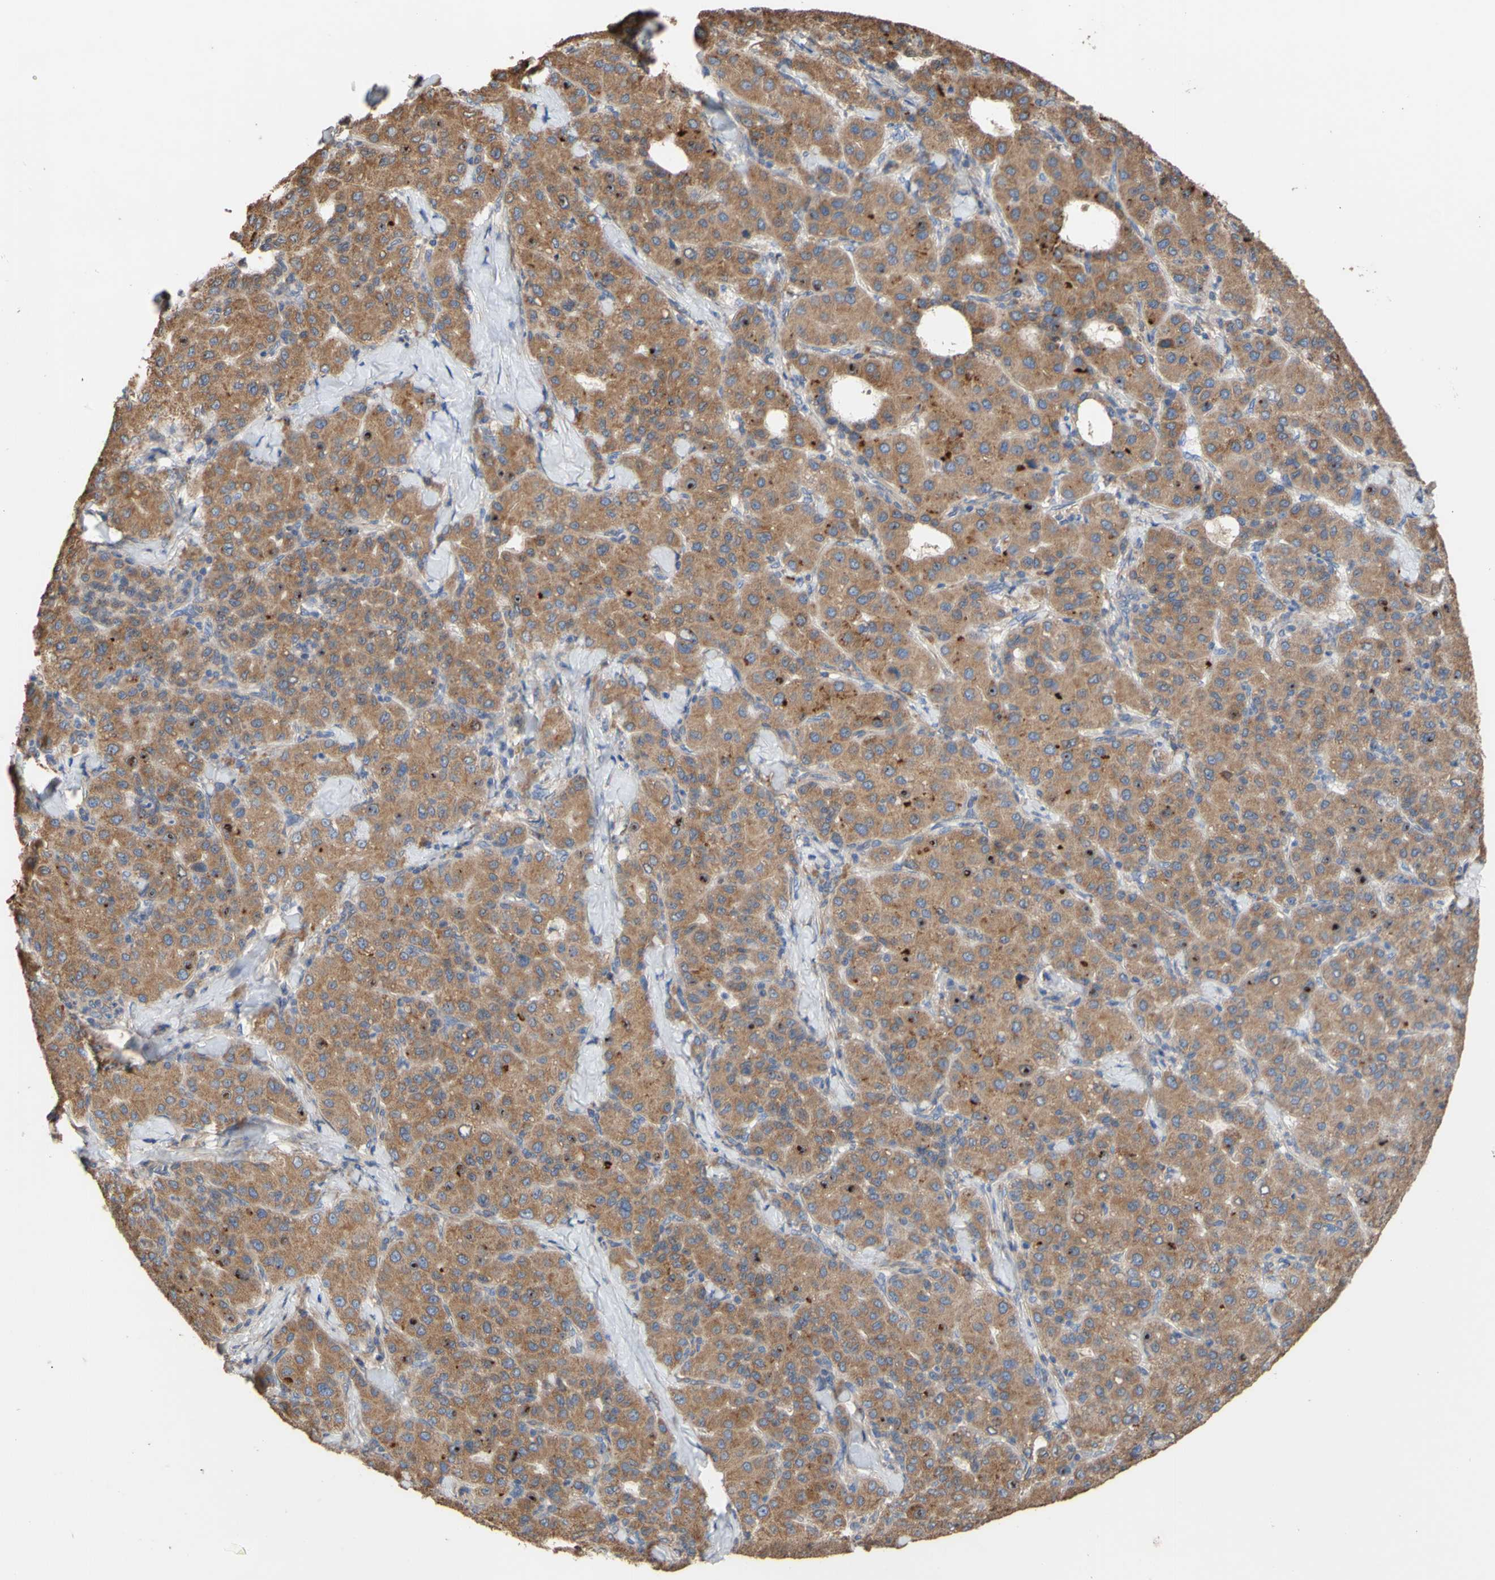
{"staining": {"intensity": "moderate", "quantity": ">75%", "location": "cytoplasmic/membranous"}, "tissue": "liver cancer", "cell_type": "Tumor cells", "image_type": "cancer", "snomed": [{"axis": "morphology", "description": "Carcinoma, Hepatocellular, NOS"}, {"axis": "topography", "description": "Liver"}], "caption": "This photomicrograph exhibits hepatocellular carcinoma (liver) stained with immunohistochemistry to label a protein in brown. The cytoplasmic/membranous of tumor cells show moderate positivity for the protein. Nuclei are counter-stained blue.", "gene": "NECTIN3", "patient": {"sex": "male", "age": 65}}